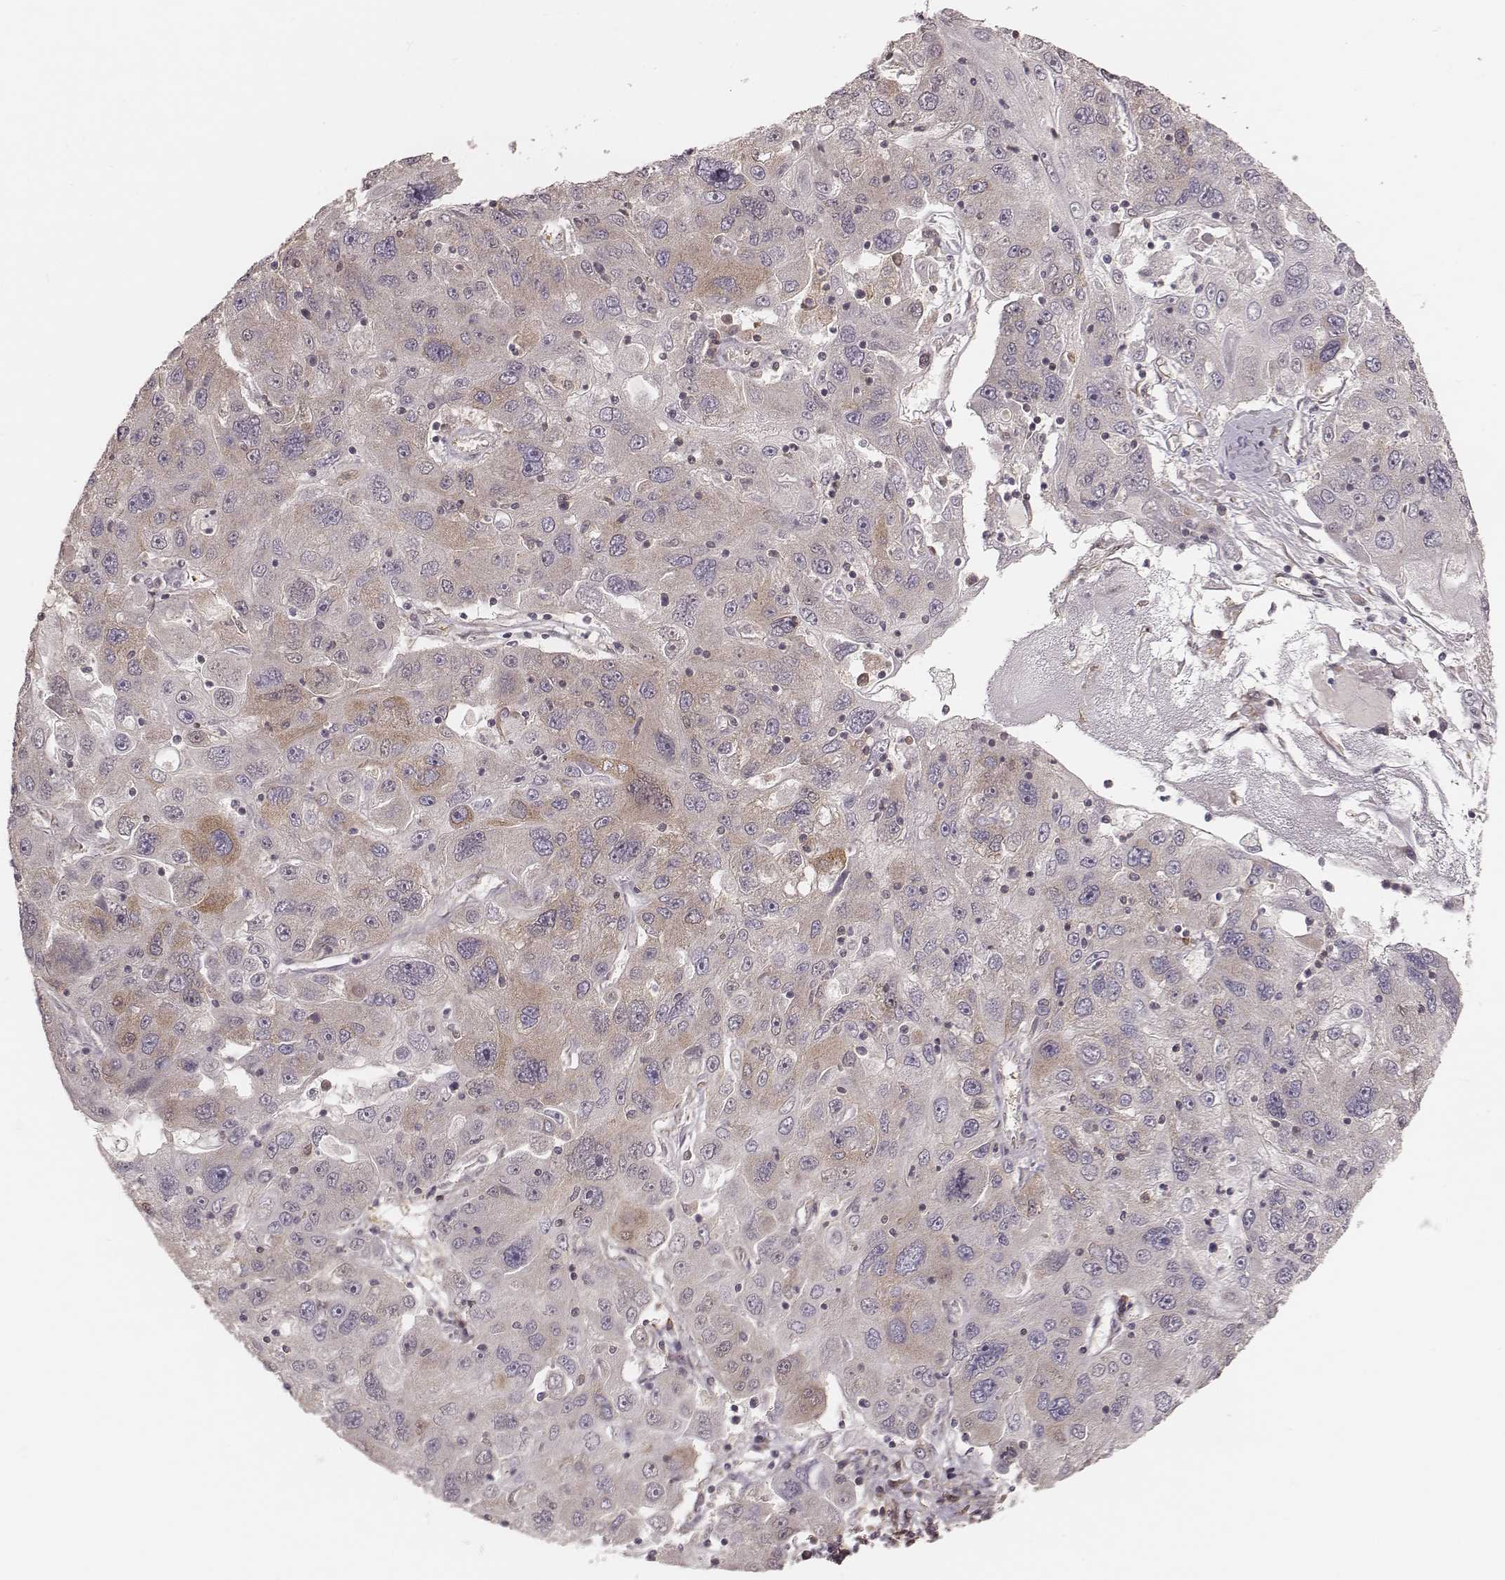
{"staining": {"intensity": "moderate", "quantity": "<25%", "location": "cytoplasmic/membranous"}, "tissue": "stomach cancer", "cell_type": "Tumor cells", "image_type": "cancer", "snomed": [{"axis": "morphology", "description": "Adenocarcinoma, NOS"}, {"axis": "topography", "description": "Stomach"}], "caption": "Adenocarcinoma (stomach) stained for a protein shows moderate cytoplasmic/membranous positivity in tumor cells.", "gene": "CARS1", "patient": {"sex": "male", "age": 56}}